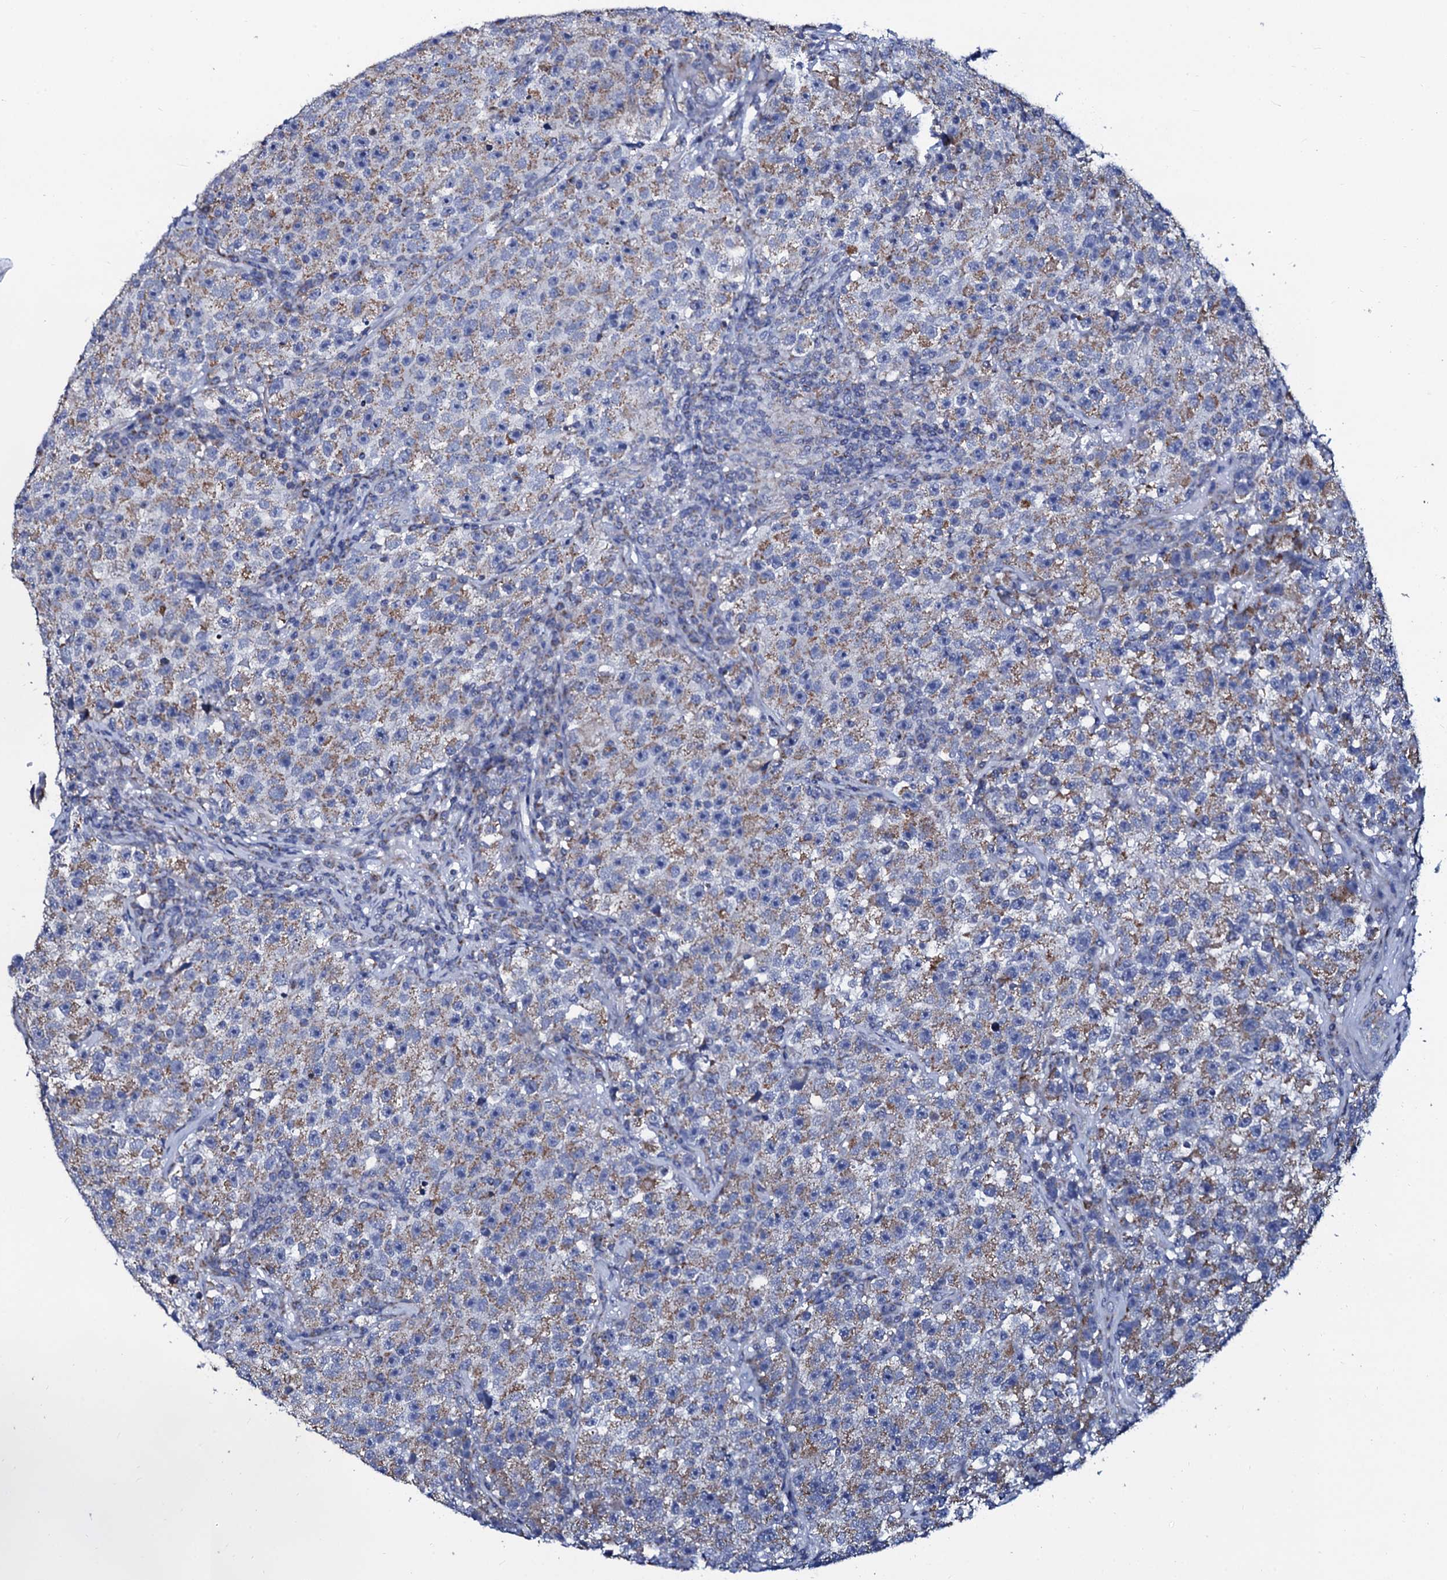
{"staining": {"intensity": "moderate", "quantity": "25%-75%", "location": "cytoplasmic/membranous"}, "tissue": "testis cancer", "cell_type": "Tumor cells", "image_type": "cancer", "snomed": [{"axis": "morphology", "description": "Seminoma, NOS"}, {"axis": "topography", "description": "Testis"}], "caption": "Moderate cytoplasmic/membranous expression is identified in approximately 25%-75% of tumor cells in testis cancer (seminoma).", "gene": "SLC37A4", "patient": {"sex": "male", "age": 22}}